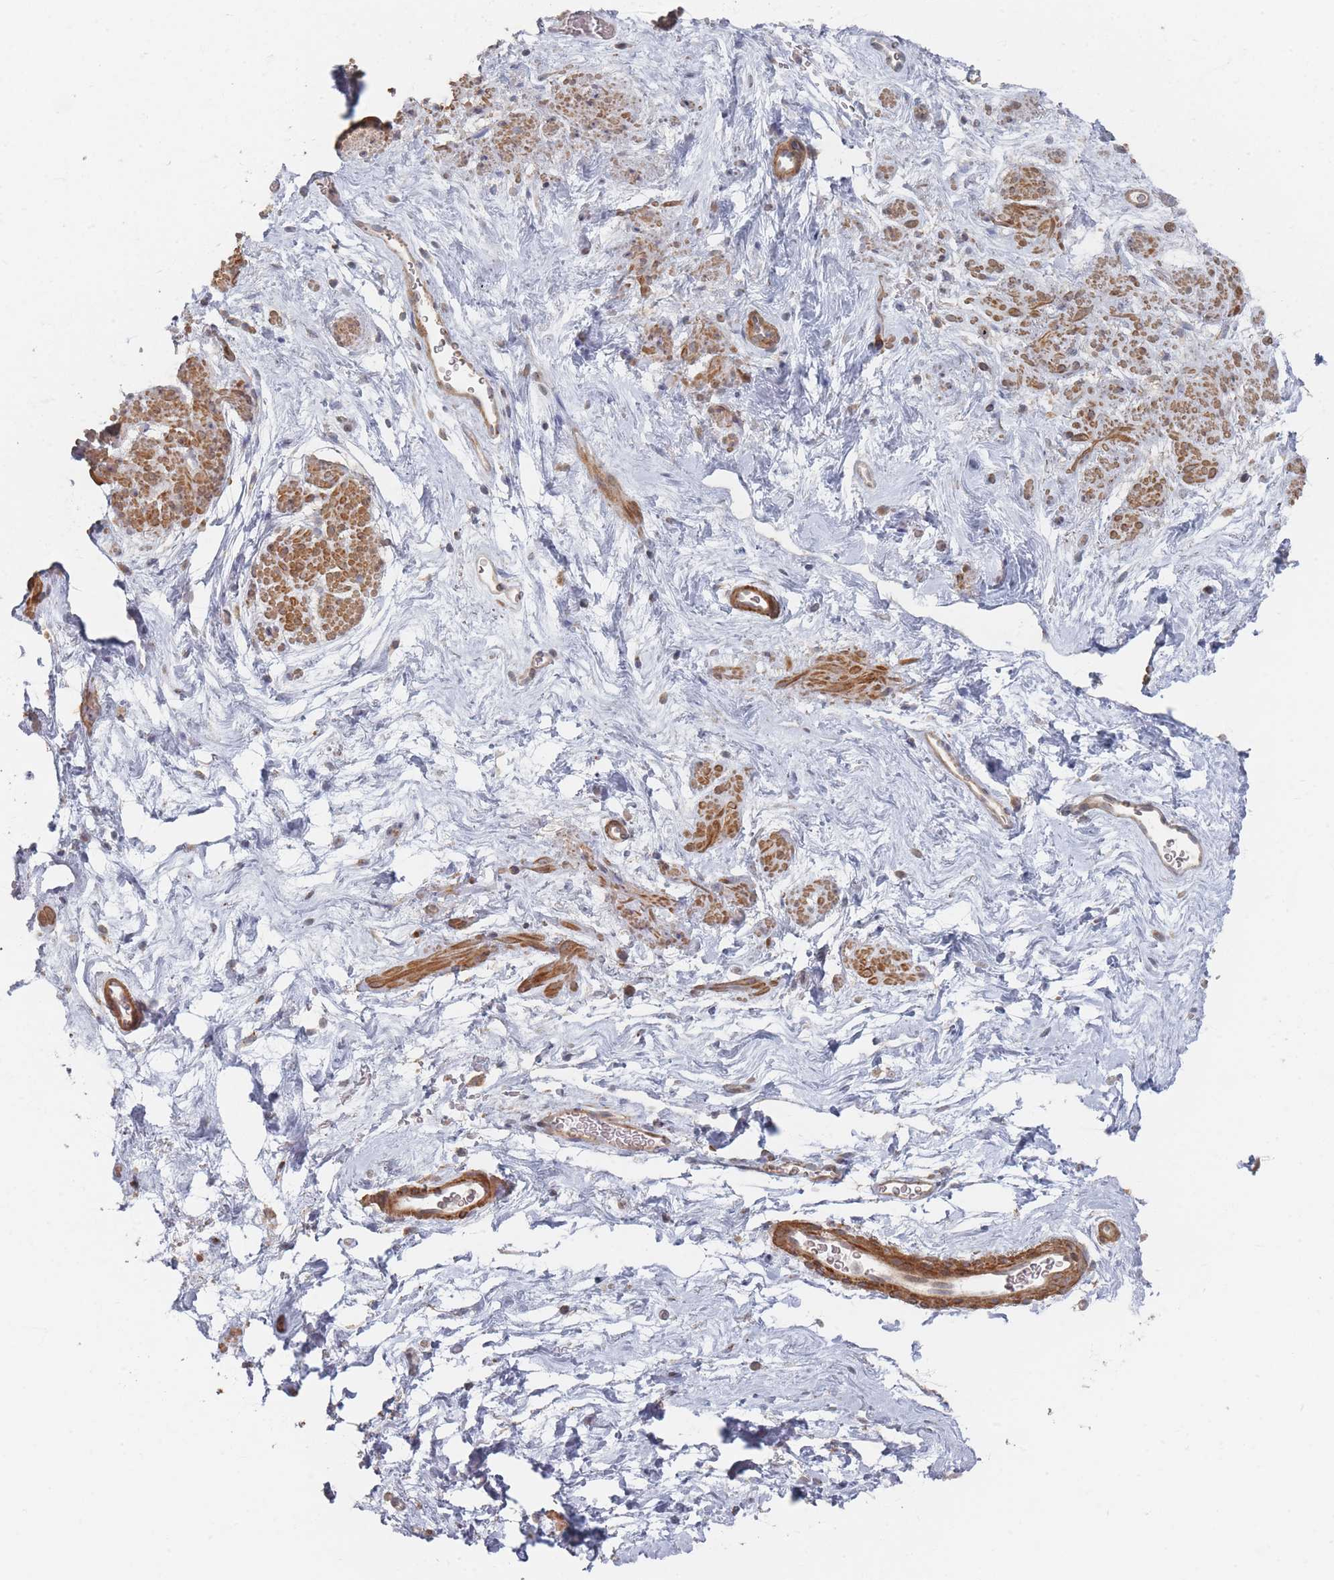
{"staining": {"intensity": "moderate", "quantity": ">75%", "location": "cytoplasmic/membranous"}, "tissue": "smooth muscle", "cell_type": "Smooth muscle cells", "image_type": "normal", "snomed": [{"axis": "morphology", "description": "Normal tissue, NOS"}, {"axis": "topography", "description": "Smooth muscle"}, {"axis": "topography", "description": "Peripheral nerve tissue"}], "caption": "Protein staining reveals moderate cytoplasmic/membranous staining in about >75% of smooth muscle cells in benign smooth muscle.", "gene": "GLE1", "patient": {"sex": "male", "age": 69}}